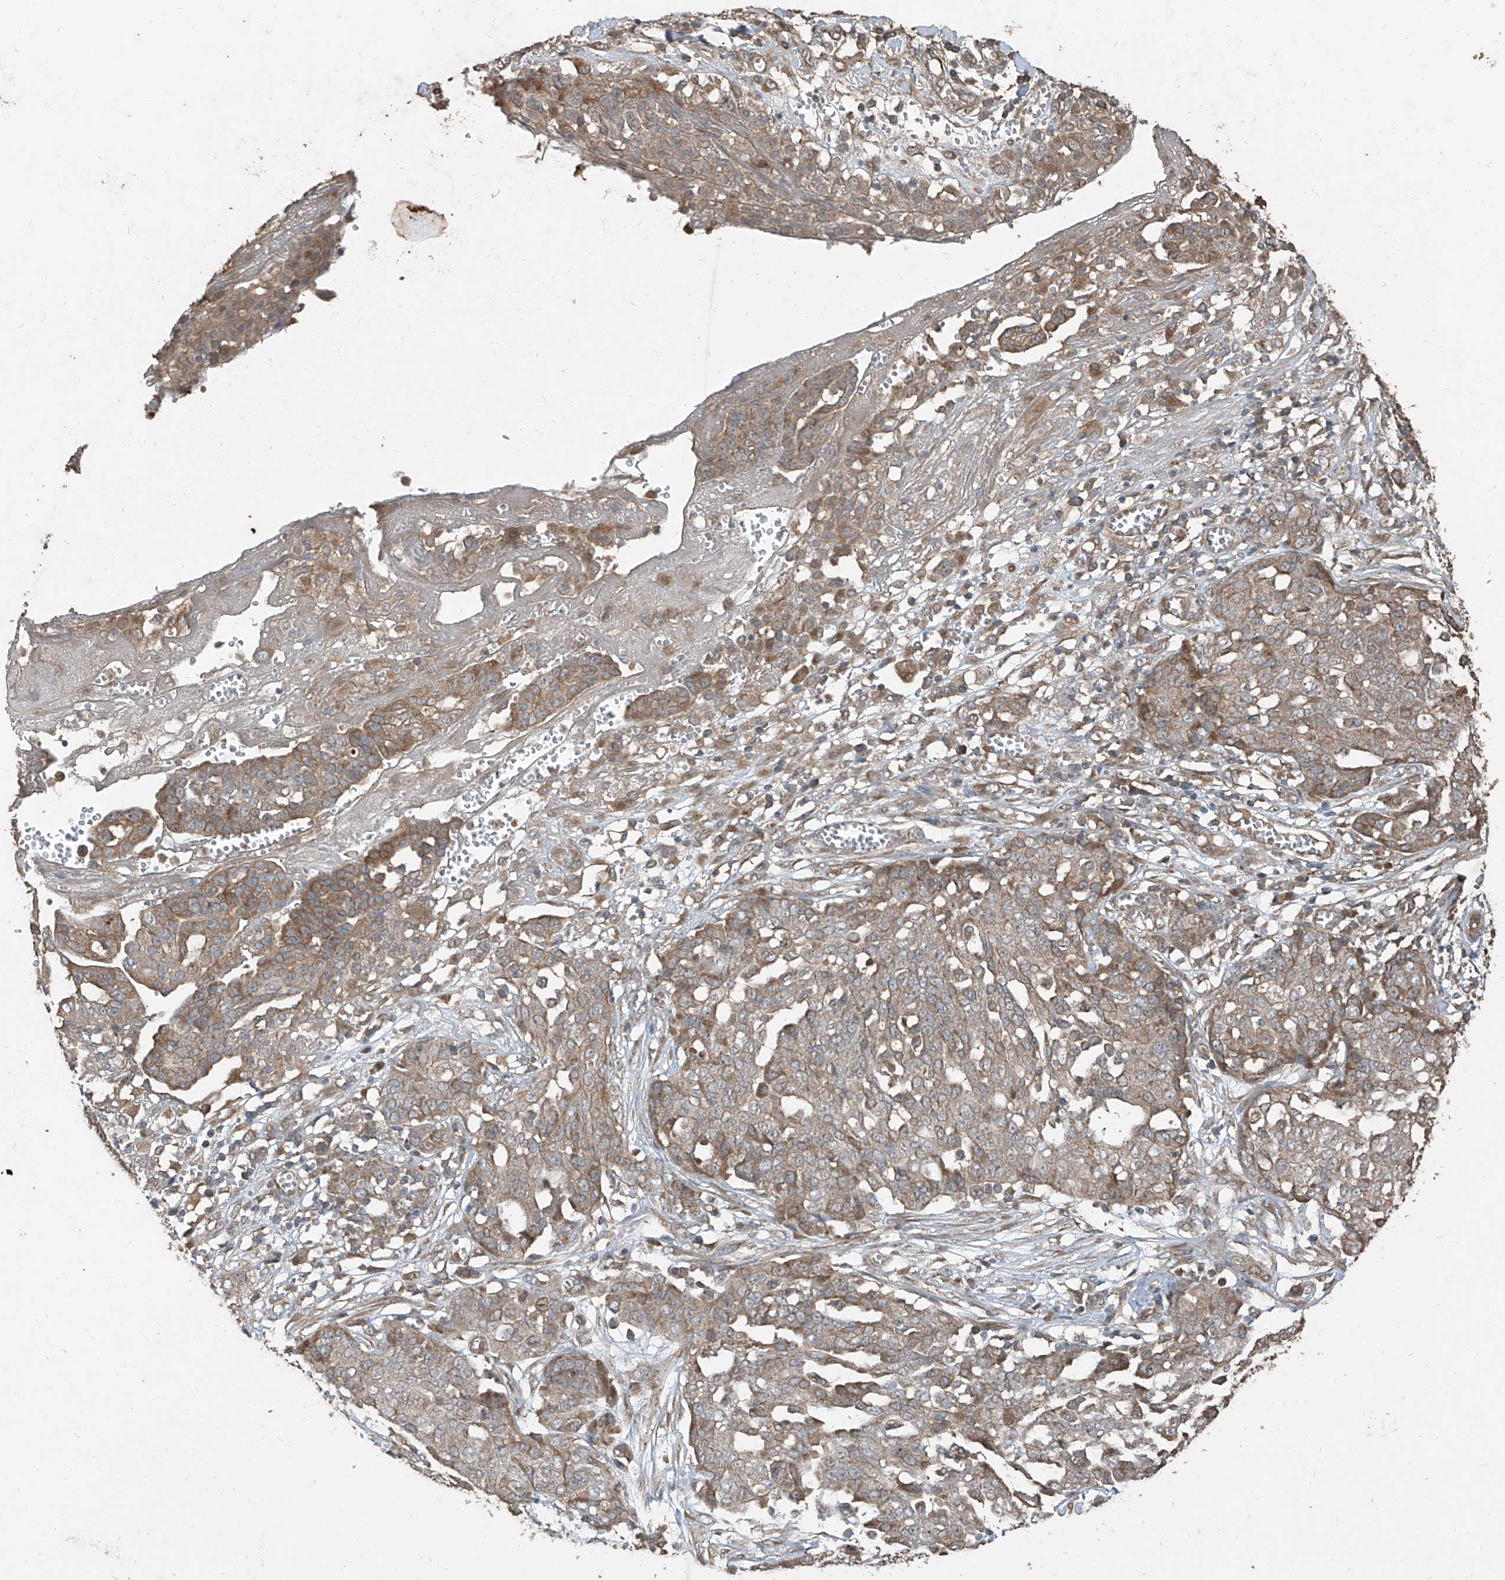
{"staining": {"intensity": "moderate", "quantity": ">75%", "location": "cytoplasmic/membranous"}, "tissue": "ovarian cancer", "cell_type": "Tumor cells", "image_type": "cancer", "snomed": [{"axis": "morphology", "description": "Cystadenocarcinoma, serous, NOS"}, {"axis": "topography", "description": "Soft tissue"}, {"axis": "topography", "description": "Ovary"}], "caption": "Ovarian cancer (serous cystadenocarcinoma) stained for a protein (brown) displays moderate cytoplasmic/membranous positive staining in approximately >75% of tumor cells.", "gene": "CCN1", "patient": {"sex": "female", "age": 57}}